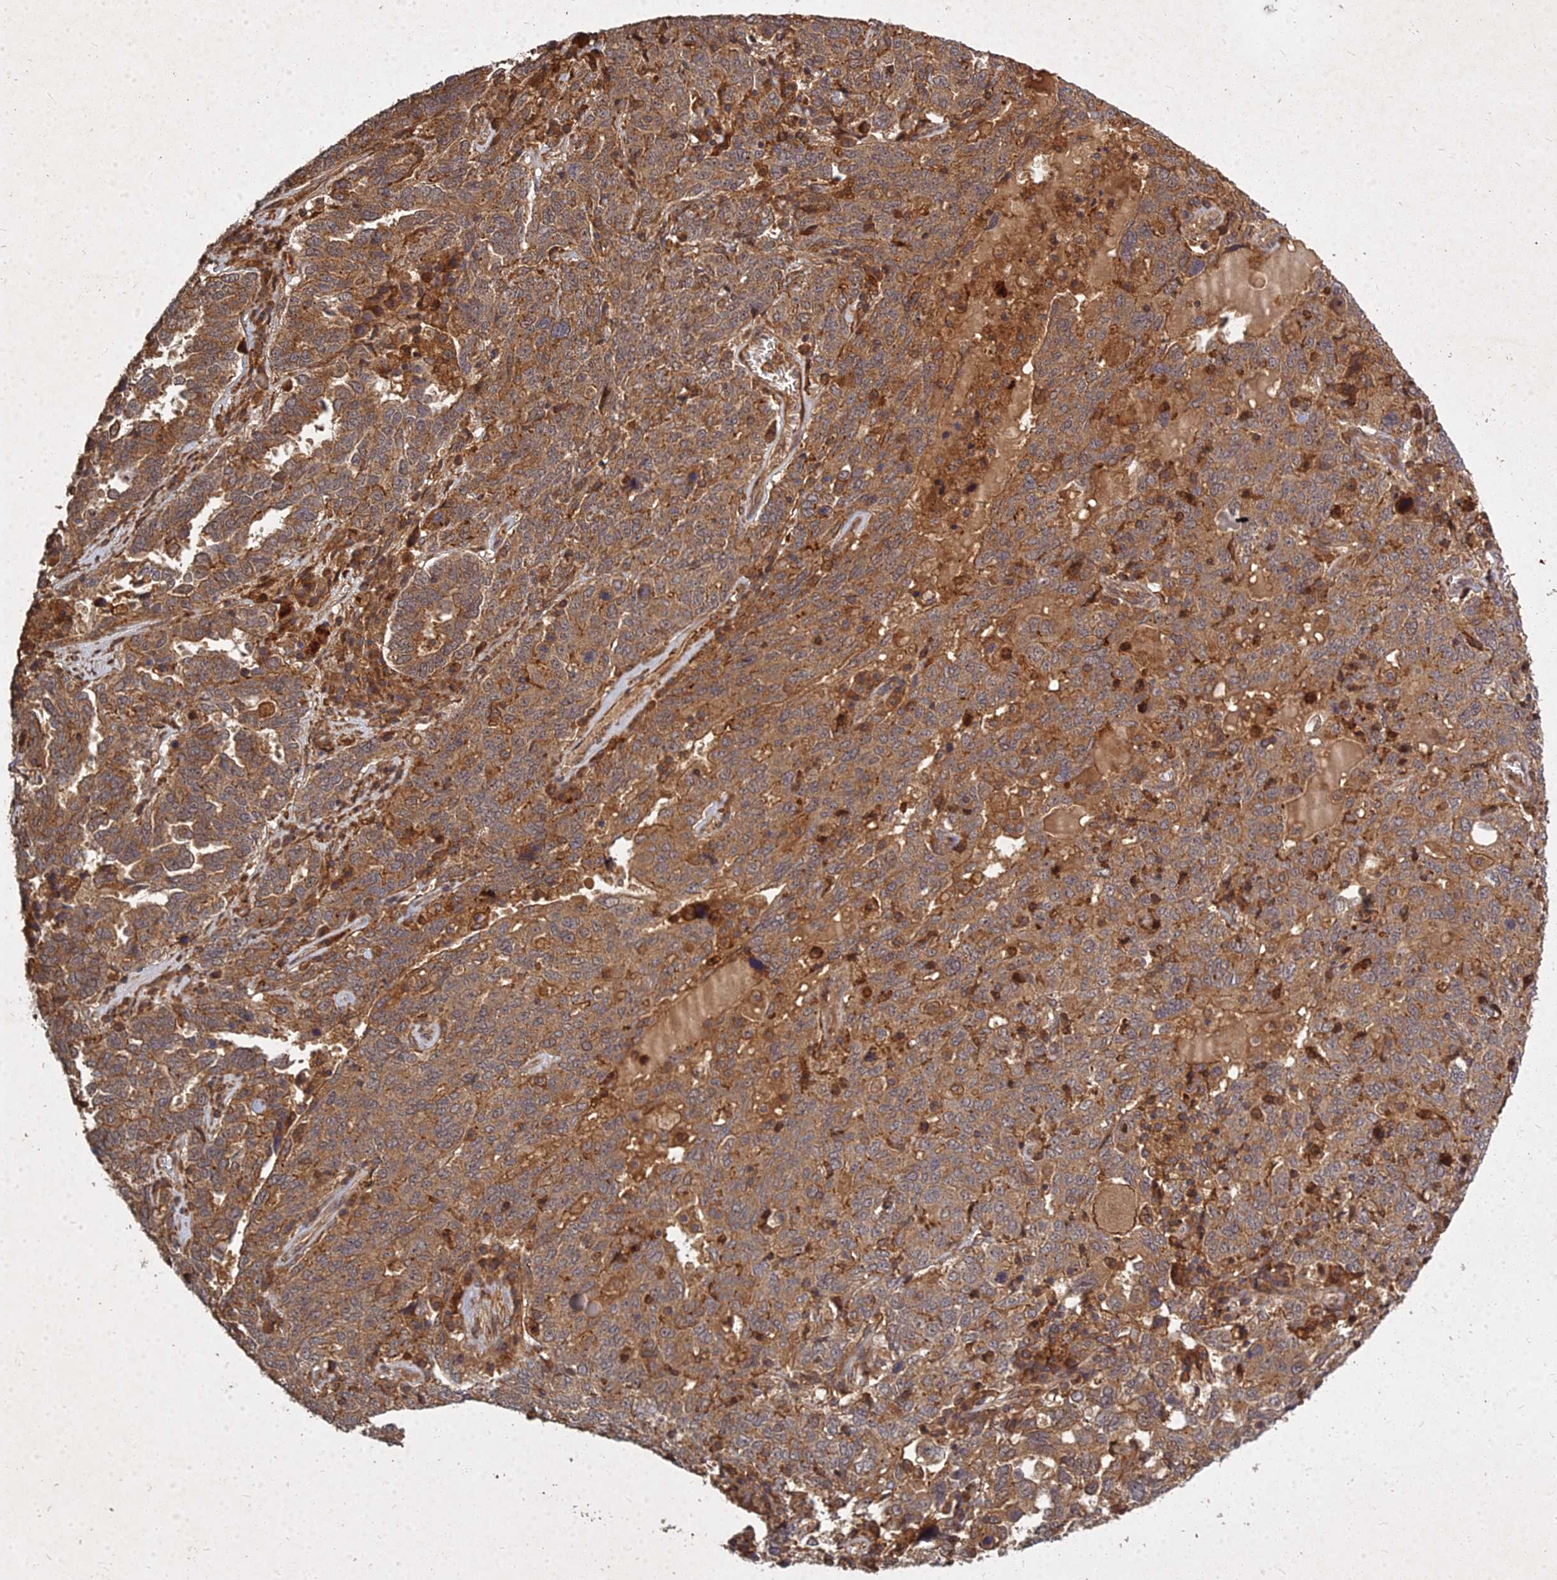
{"staining": {"intensity": "moderate", "quantity": ">75%", "location": "cytoplasmic/membranous"}, "tissue": "ovarian cancer", "cell_type": "Tumor cells", "image_type": "cancer", "snomed": [{"axis": "morphology", "description": "Carcinoma, endometroid"}, {"axis": "topography", "description": "Ovary"}], "caption": "The image shows a brown stain indicating the presence of a protein in the cytoplasmic/membranous of tumor cells in ovarian cancer (endometroid carcinoma).", "gene": "UBE2W", "patient": {"sex": "female", "age": 62}}